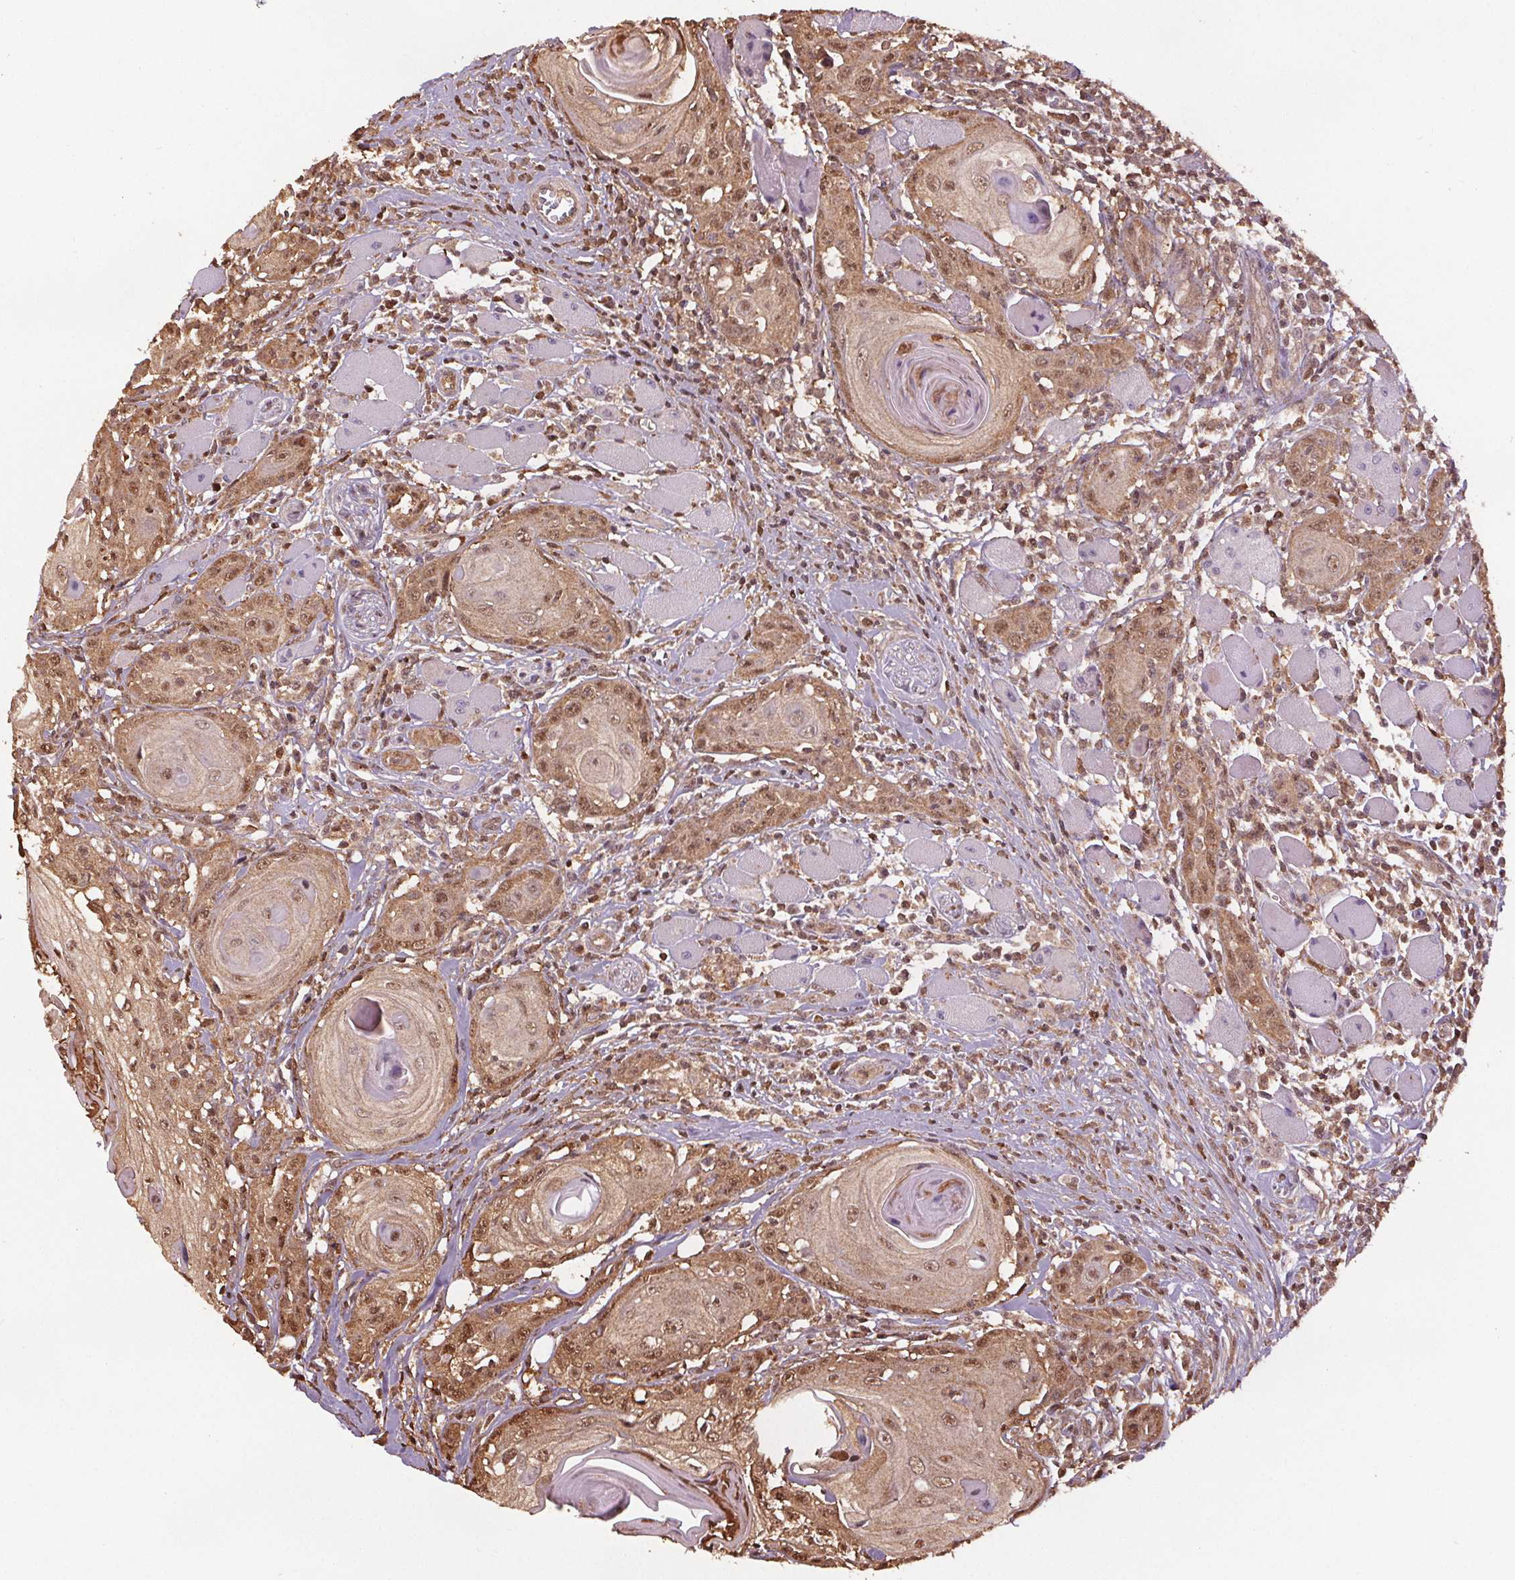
{"staining": {"intensity": "moderate", "quantity": ">75%", "location": "cytoplasmic/membranous,nuclear"}, "tissue": "head and neck cancer", "cell_type": "Tumor cells", "image_type": "cancer", "snomed": [{"axis": "morphology", "description": "Squamous cell carcinoma, NOS"}, {"axis": "topography", "description": "Head-Neck"}], "caption": "Squamous cell carcinoma (head and neck) stained for a protein exhibits moderate cytoplasmic/membranous and nuclear positivity in tumor cells.", "gene": "ENO1", "patient": {"sex": "female", "age": 80}}